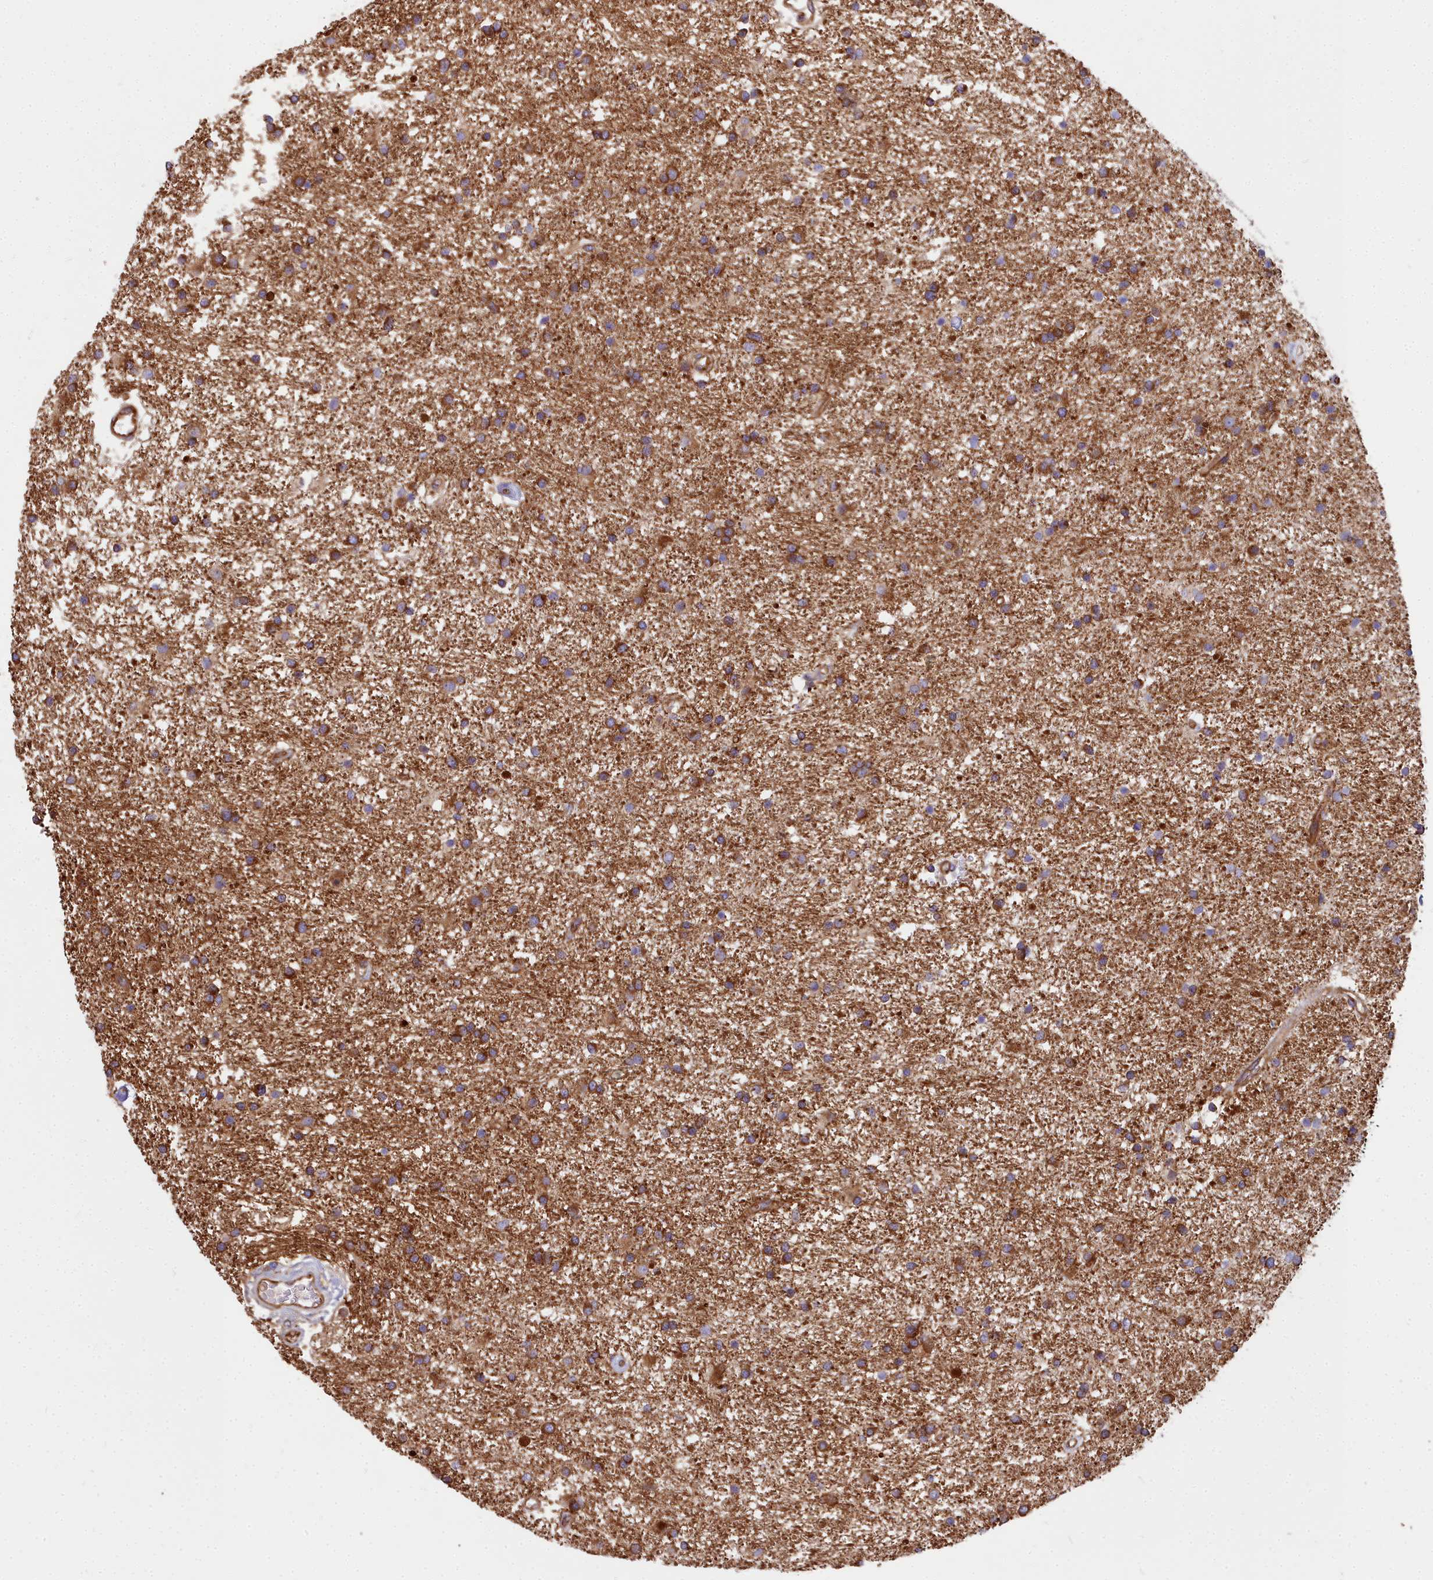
{"staining": {"intensity": "strong", "quantity": "25%-75%", "location": "cytoplasmic/membranous"}, "tissue": "glioma", "cell_type": "Tumor cells", "image_type": "cancer", "snomed": [{"axis": "morphology", "description": "Glioma, malignant, High grade"}, {"axis": "topography", "description": "Brain"}], "caption": "Protein staining shows strong cytoplasmic/membranous staining in about 25%-75% of tumor cells in malignant glioma (high-grade).", "gene": "DCTN3", "patient": {"sex": "male", "age": 77}}